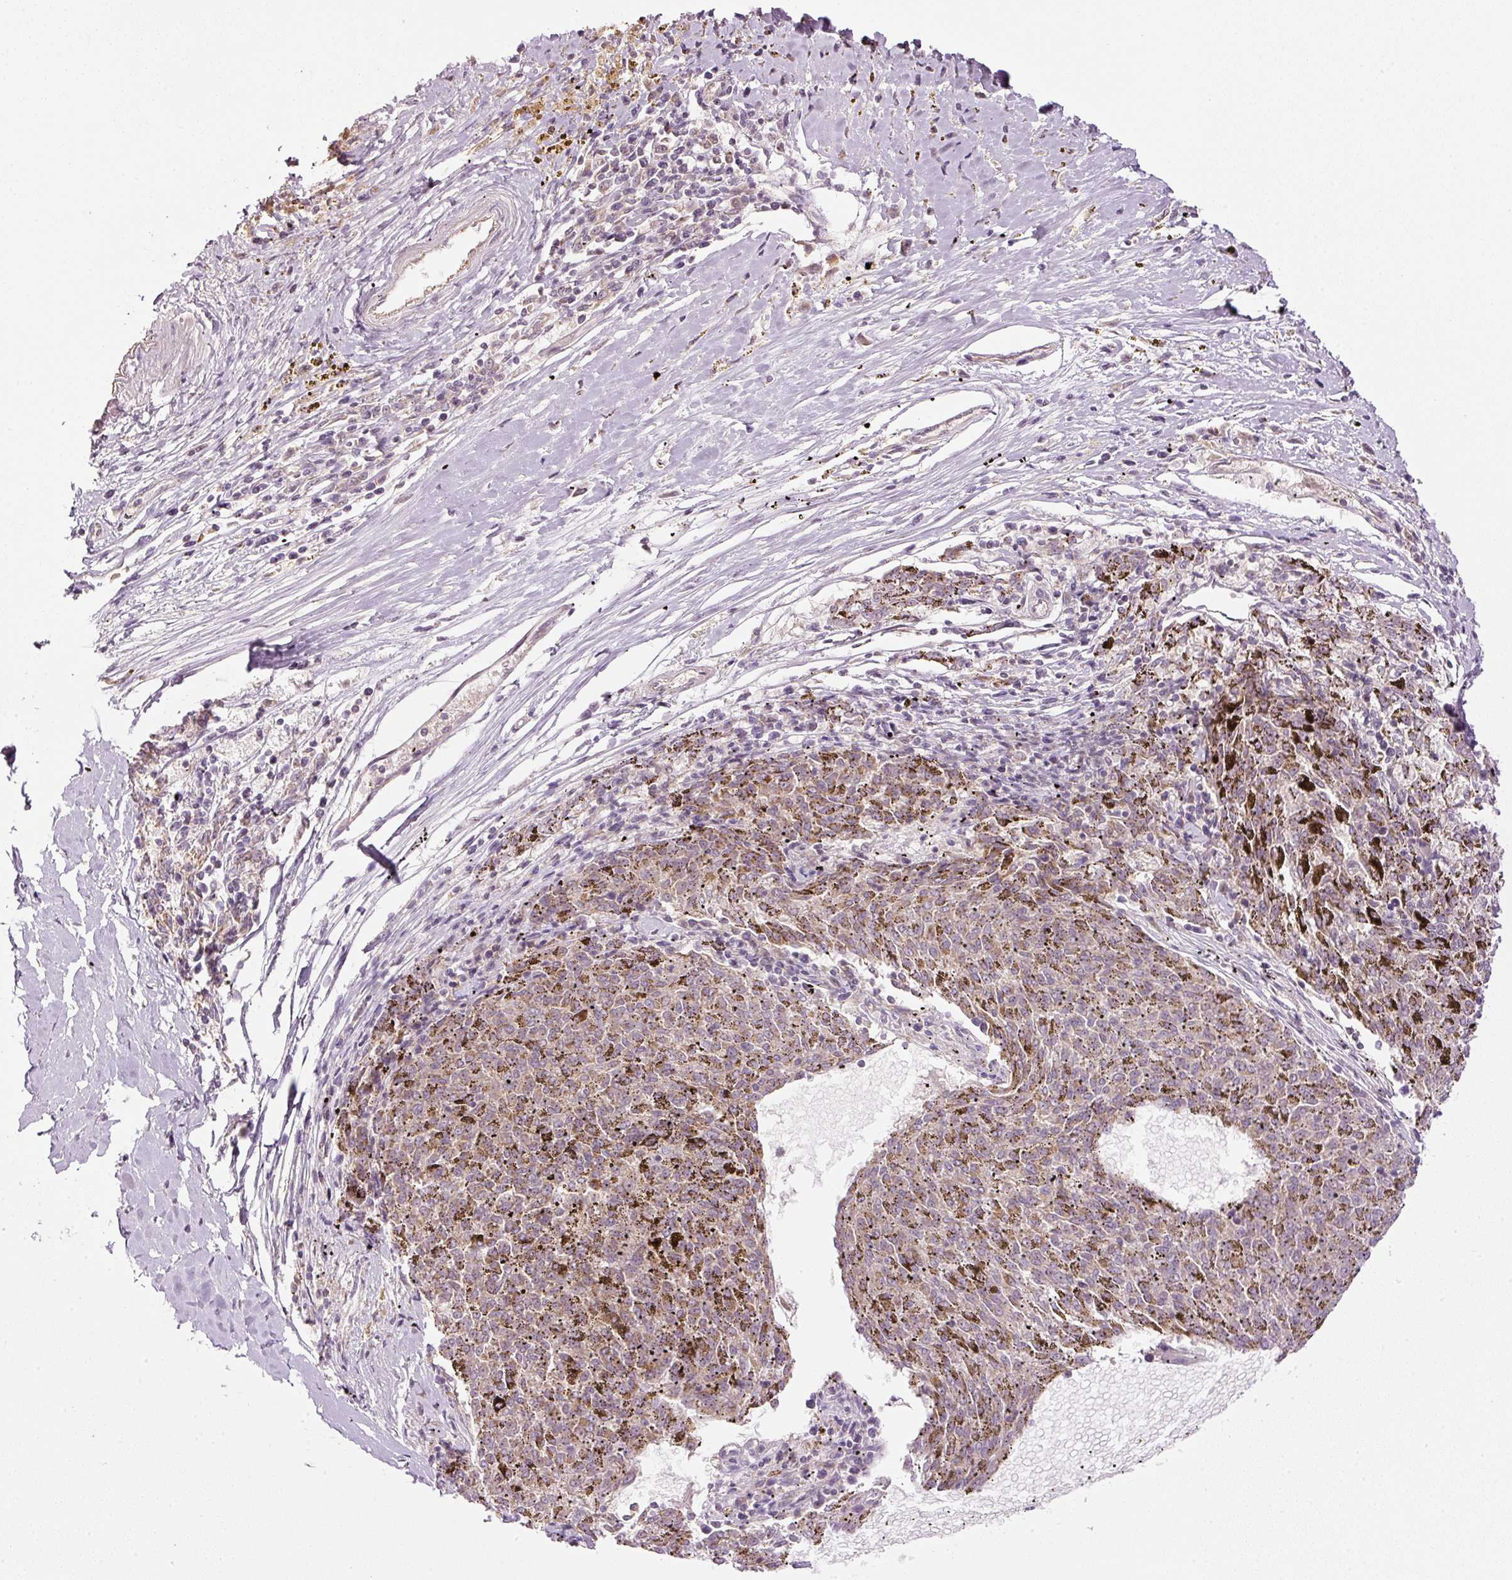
{"staining": {"intensity": "weak", "quantity": ">75%", "location": "cytoplasmic/membranous"}, "tissue": "melanoma", "cell_type": "Tumor cells", "image_type": "cancer", "snomed": [{"axis": "morphology", "description": "Malignant melanoma, NOS"}, {"axis": "topography", "description": "Skin"}], "caption": "This is a histology image of immunohistochemistry staining of melanoma, which shows weak positivity in the cytoplasmic/membranous of tumor cells.", "gene": "CDC20B", "patient": {"sex": "female", "age": 72}}